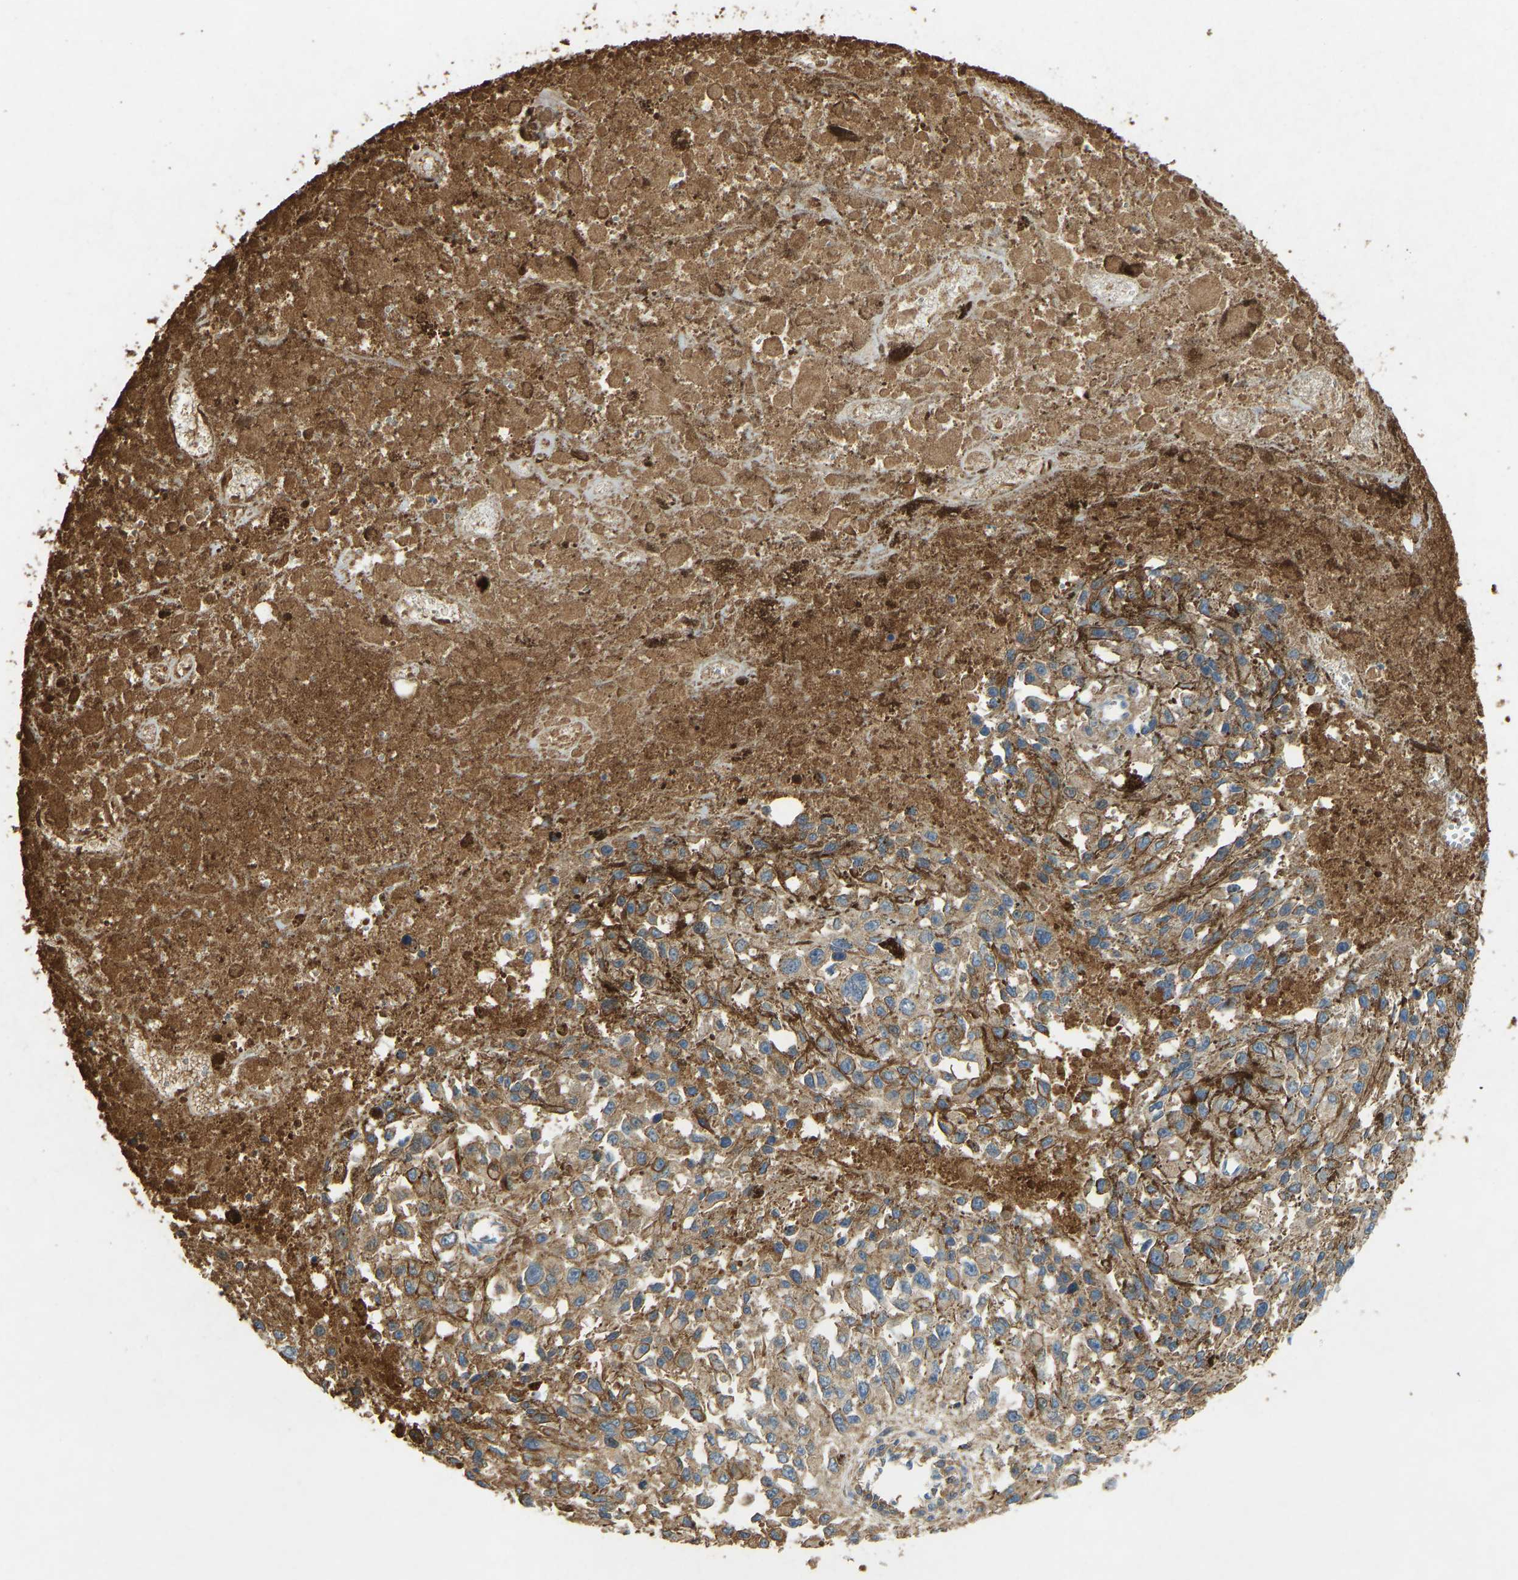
{"staining": {"intensity": "moderate", "quantity": ">75%", "location": "cytoplasmic/membranous"}, "tissue": "melanoma", "cell_type": "Tumor cells", "image_type": "cancer", "snomed": [{"axis": "morphology", "description": "Malignant melanoma, Metastatic site"}, {"axis": "topography", "description": "Lymph node"}], "caption": "Melanoma was stained to show a protein in brown. There is medium levels of moderate cytoplasmic/membranous expression in approximately >75% of tumor cells.", "gene": "THBS4", "patient": {"sex": "male", "age": 59}}